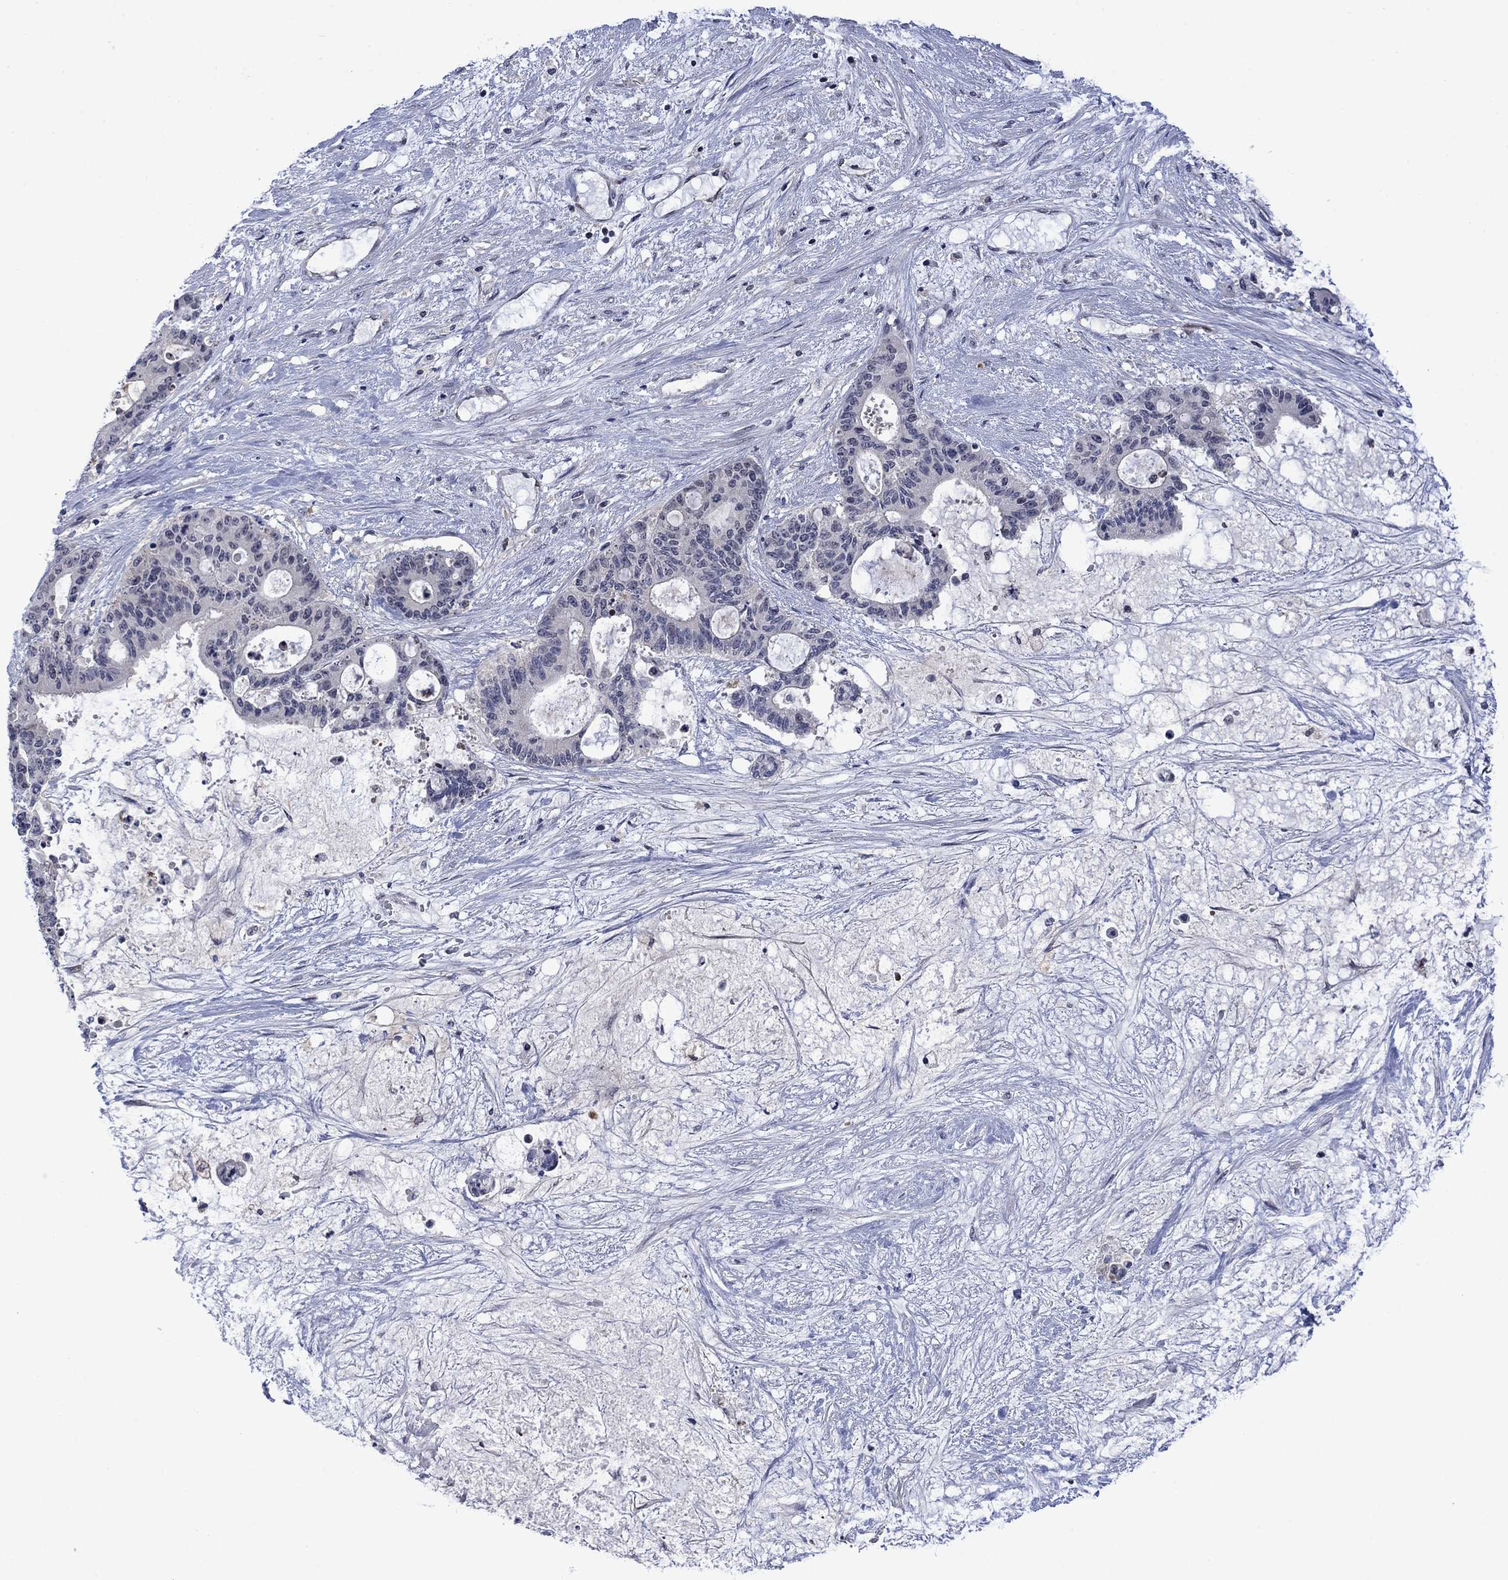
{"staining": {"intensity": "negative", "quantity": "none", "location": "none"}, "tissue": "liver cancer", "cell_type": "Tumor cells", "image_type": "cancer", "snomed": [{"axis": "morphology", "description": "Normal tissue, NOS"}, {"axis": "morphology", "description": "Cholangiocarcinoma"}, {"axis": "topography", "description": "Liver"}, {"axis": "topography", "description": "Peripheral nerve tissue"}], "caption": "An image of human liver cholangiocarcinoma is negative for staining in tumor cells.", "gene": "AGL", "patient": {"sex": "female", "age": 73}}